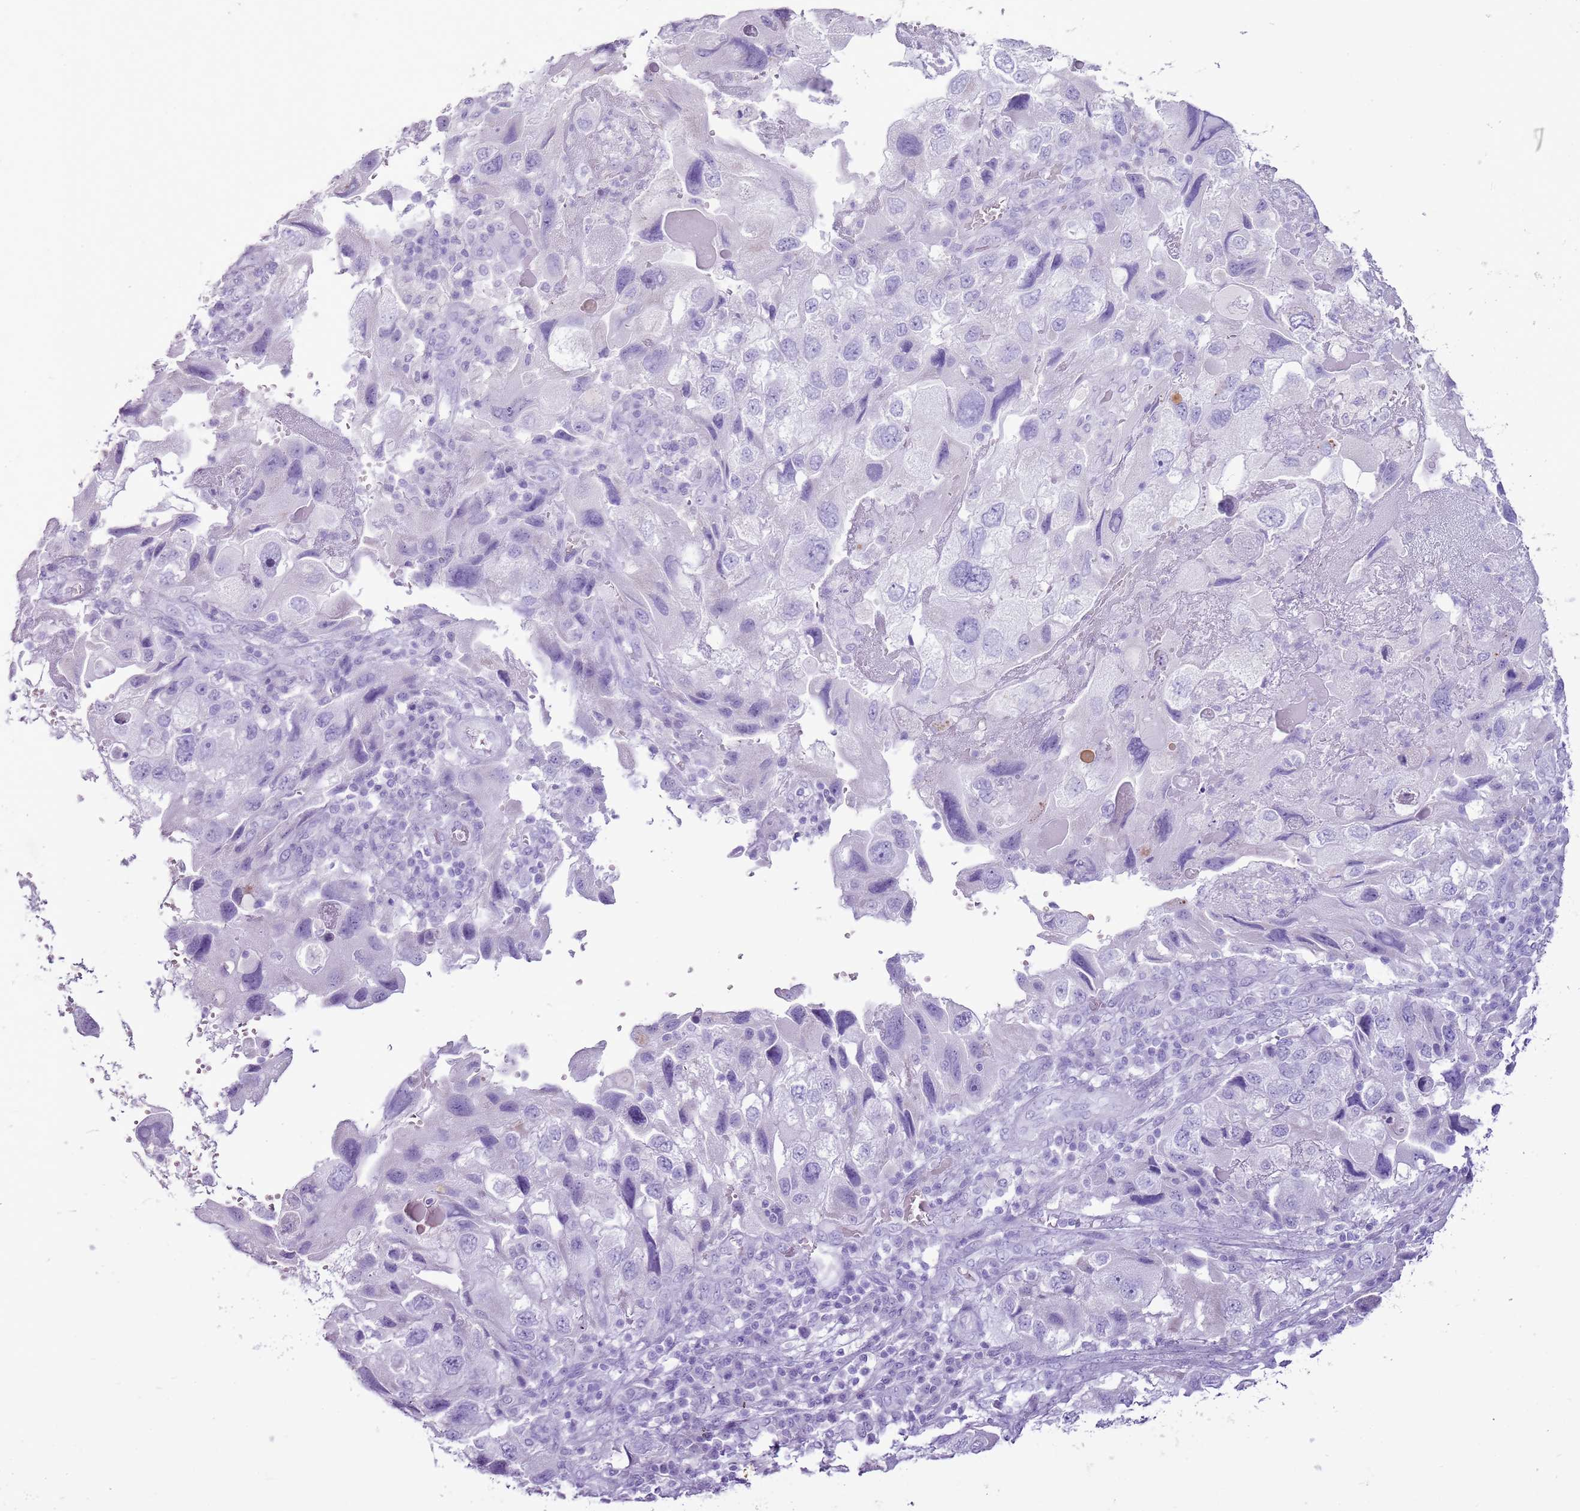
{"staining": {"intensity": "negative", "quantity": "none", "location": "none"}, "tissue": "endometrial cancer", "cell_type": "Tumor cells", "image_type": "cancer", "snomed": [{"axis": "morphology", "description": "Adenocarcinoma, NOS"}, {"axis": "topography", "description": "Endometrium"}], "caption": "Immunohistochemical staining of human endometrial cancer (adenocarcinoma) reveals no significant staining in tumor cells. (Stains: DAB immunohistochemistry (IHC) with hematoxylin counter stain, Microscopy: brightfield microscopy at high magnification).", "gene": "CNFN", "patient": {"sex": "female", "age": 49}}